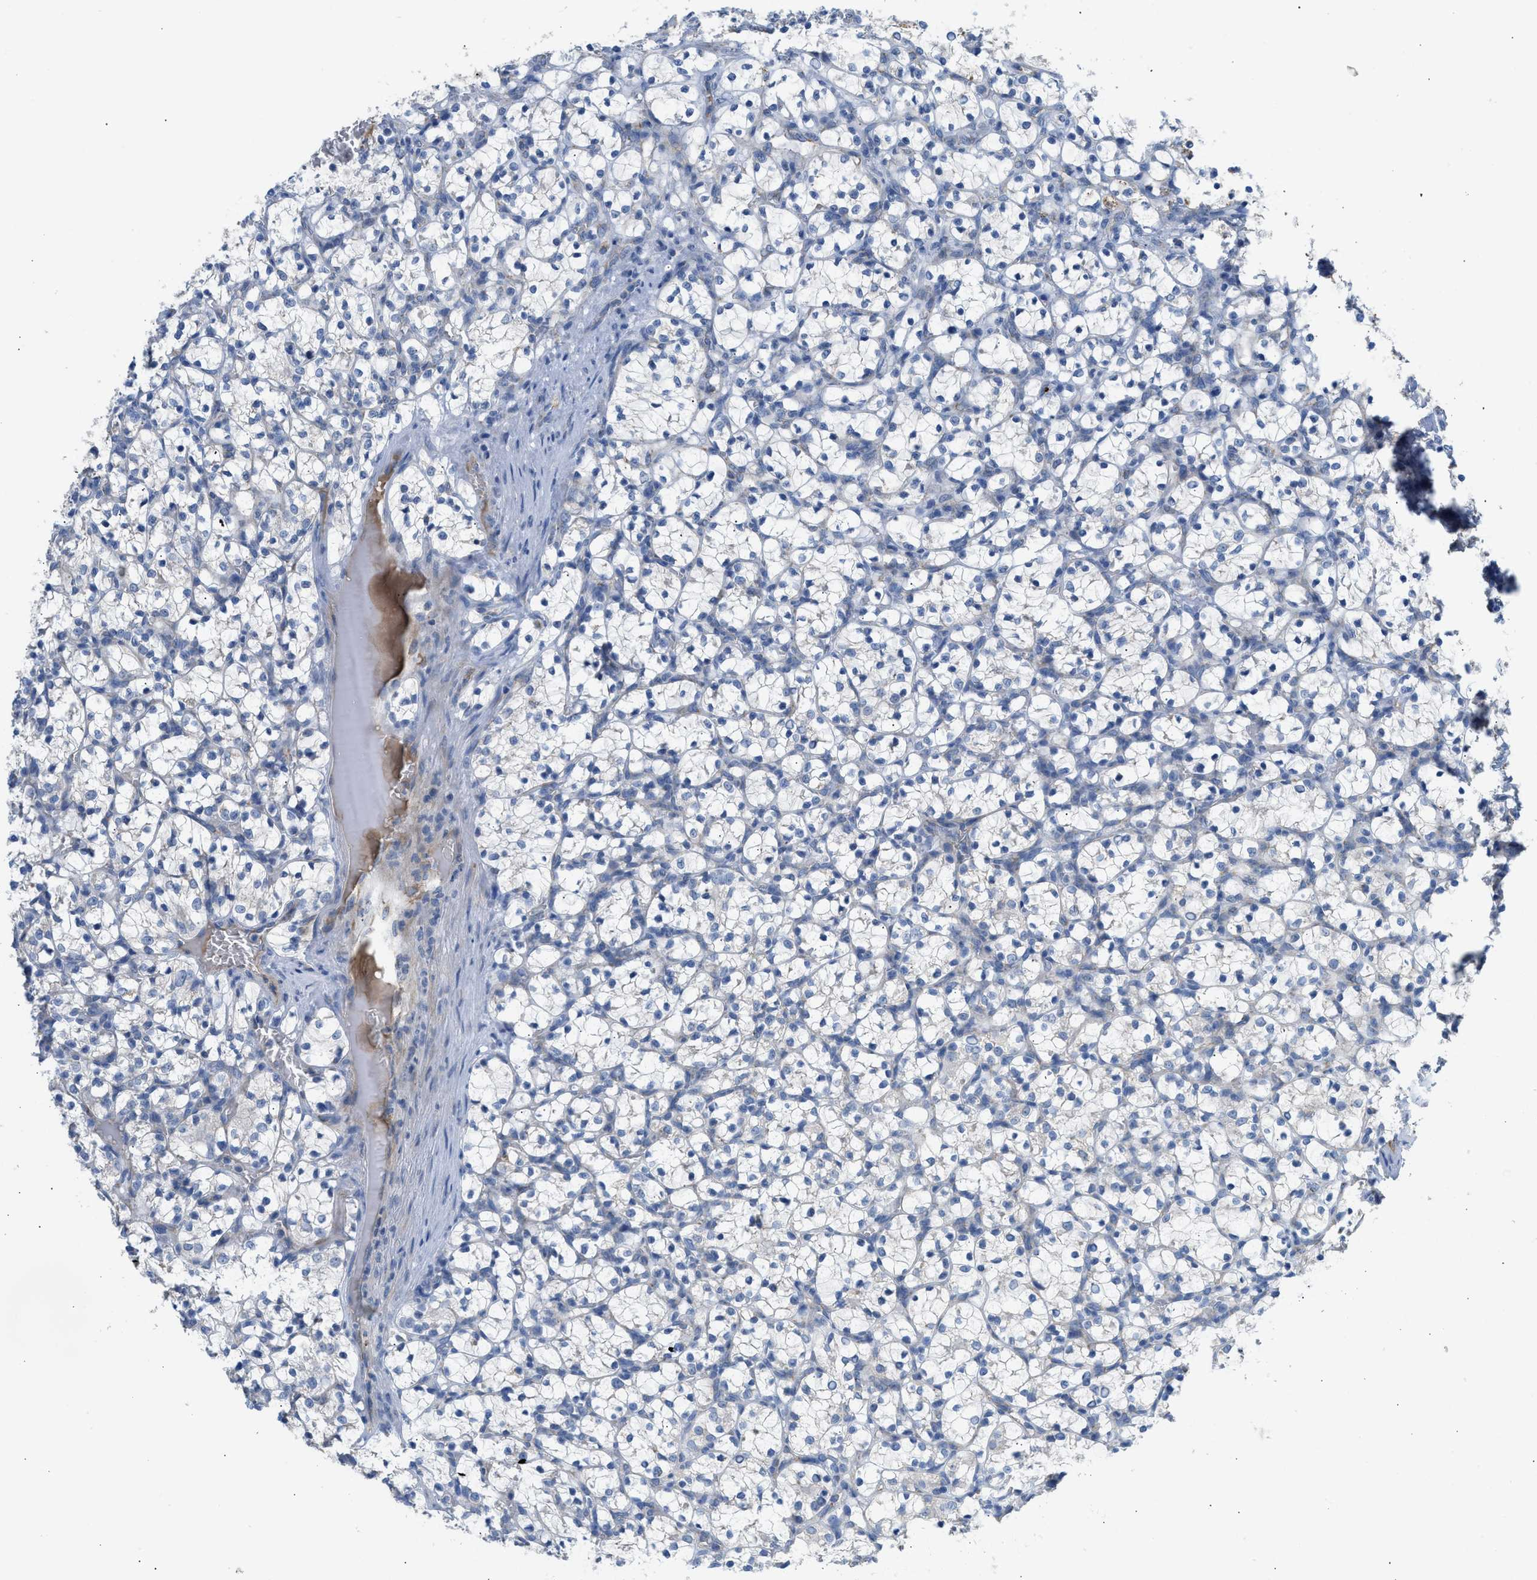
{"staining": {"intensity": "negative", "quantity": "none", "location": "none"}, "tissue": "renal cancer", "cell_type": "Tumor cells", "image_type": "cancer", "snomed": [{"axis": "morphology", "description": "Adenocarcinoma, NOS"}, {"axis": "topography", "description": "Kidney"}], "caption": "Immunohistochemical staining of renal adenocarcinoma exhibits no significant expression in tumor cells. Nuclei are stained in blue.", "gene": "GOT2", "patient": {"sex": "female", "age": 69}}